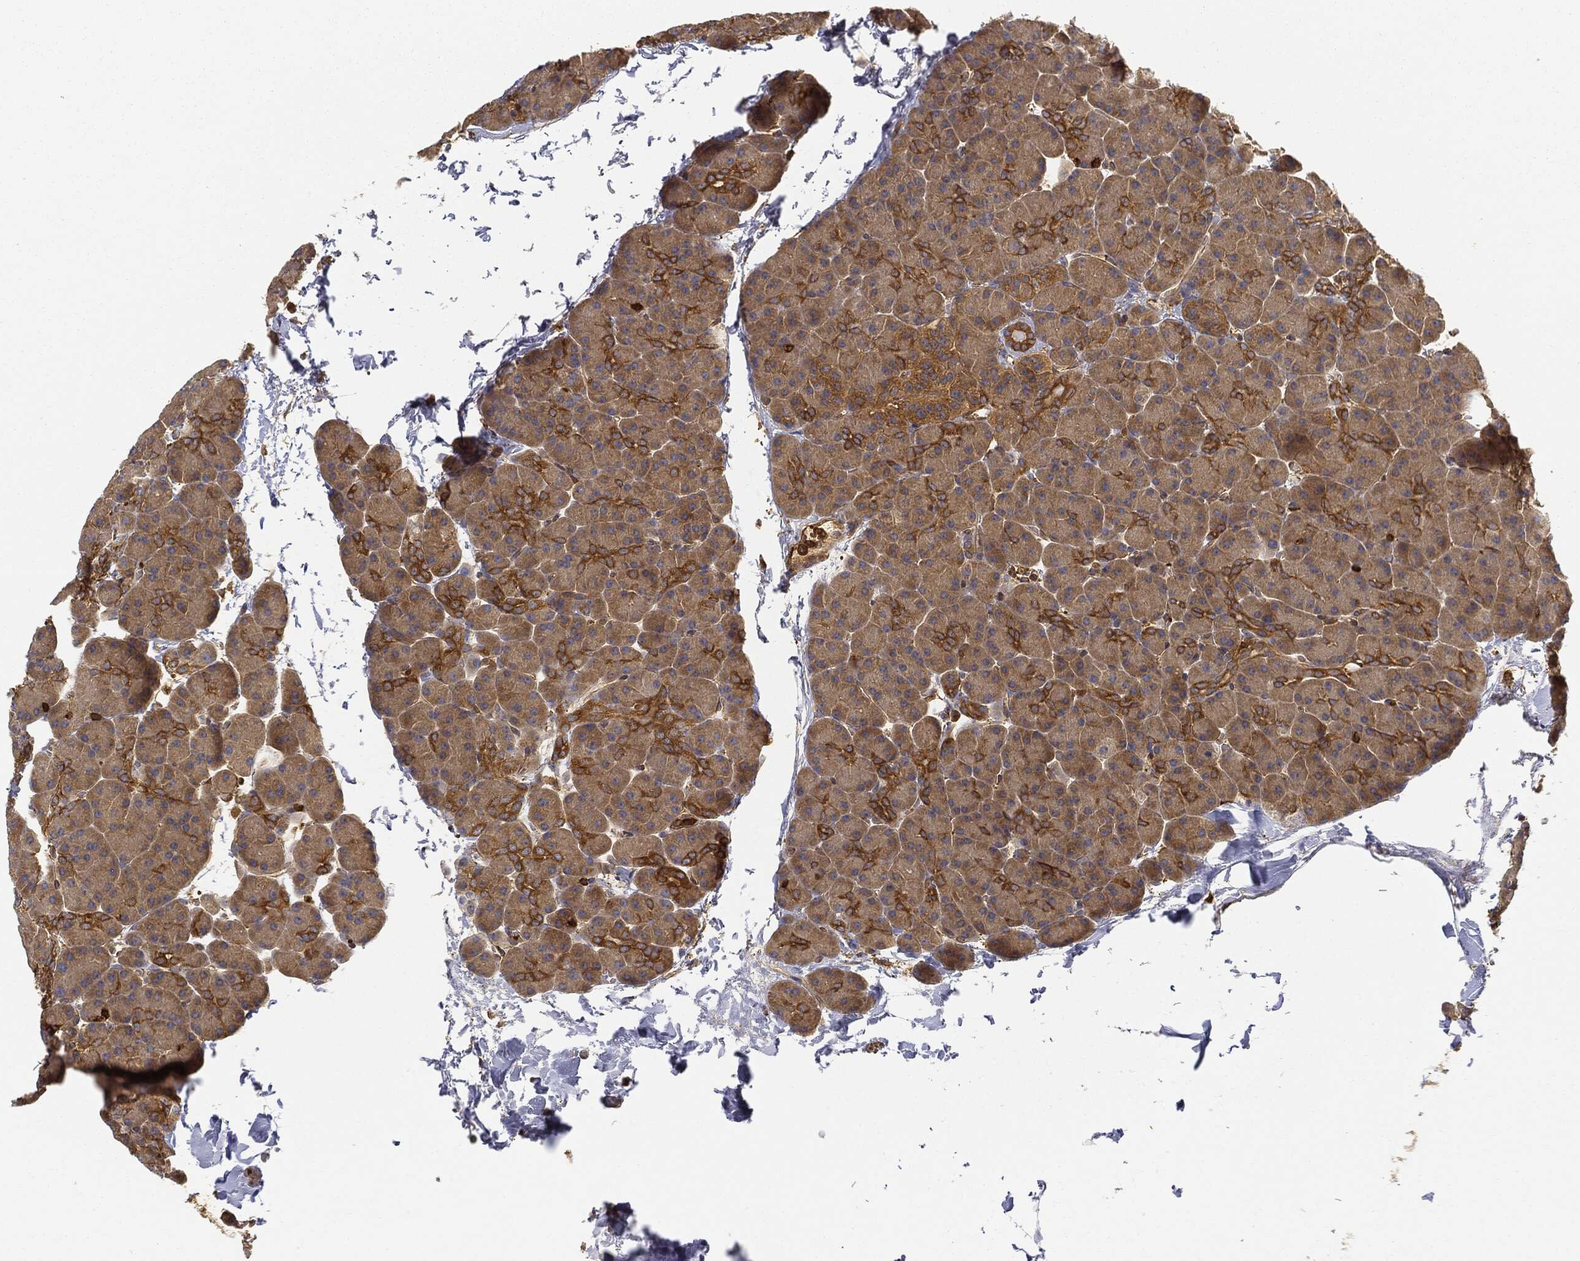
{"staining": {"intensity": "strong", "quantity": "<25%", "location": "cytoplasmic/membranous"}, "tissue": "pancreas", "cell_type": "Exocrine glandular cells", "image_type": "normal", "snomed": [{"axis": "morphology", "description": "Normal tissue, NOS"}, {"axis": "topography", "description": "Pancreas"}], "caption": "A histopathology image of human pancreas stained for a protein exhibits strong cytoplasmic/membranous brown staining in exocrine glandular cells.", "gene": "WDR1", "patient": {"sex": "female", "age": 44}}